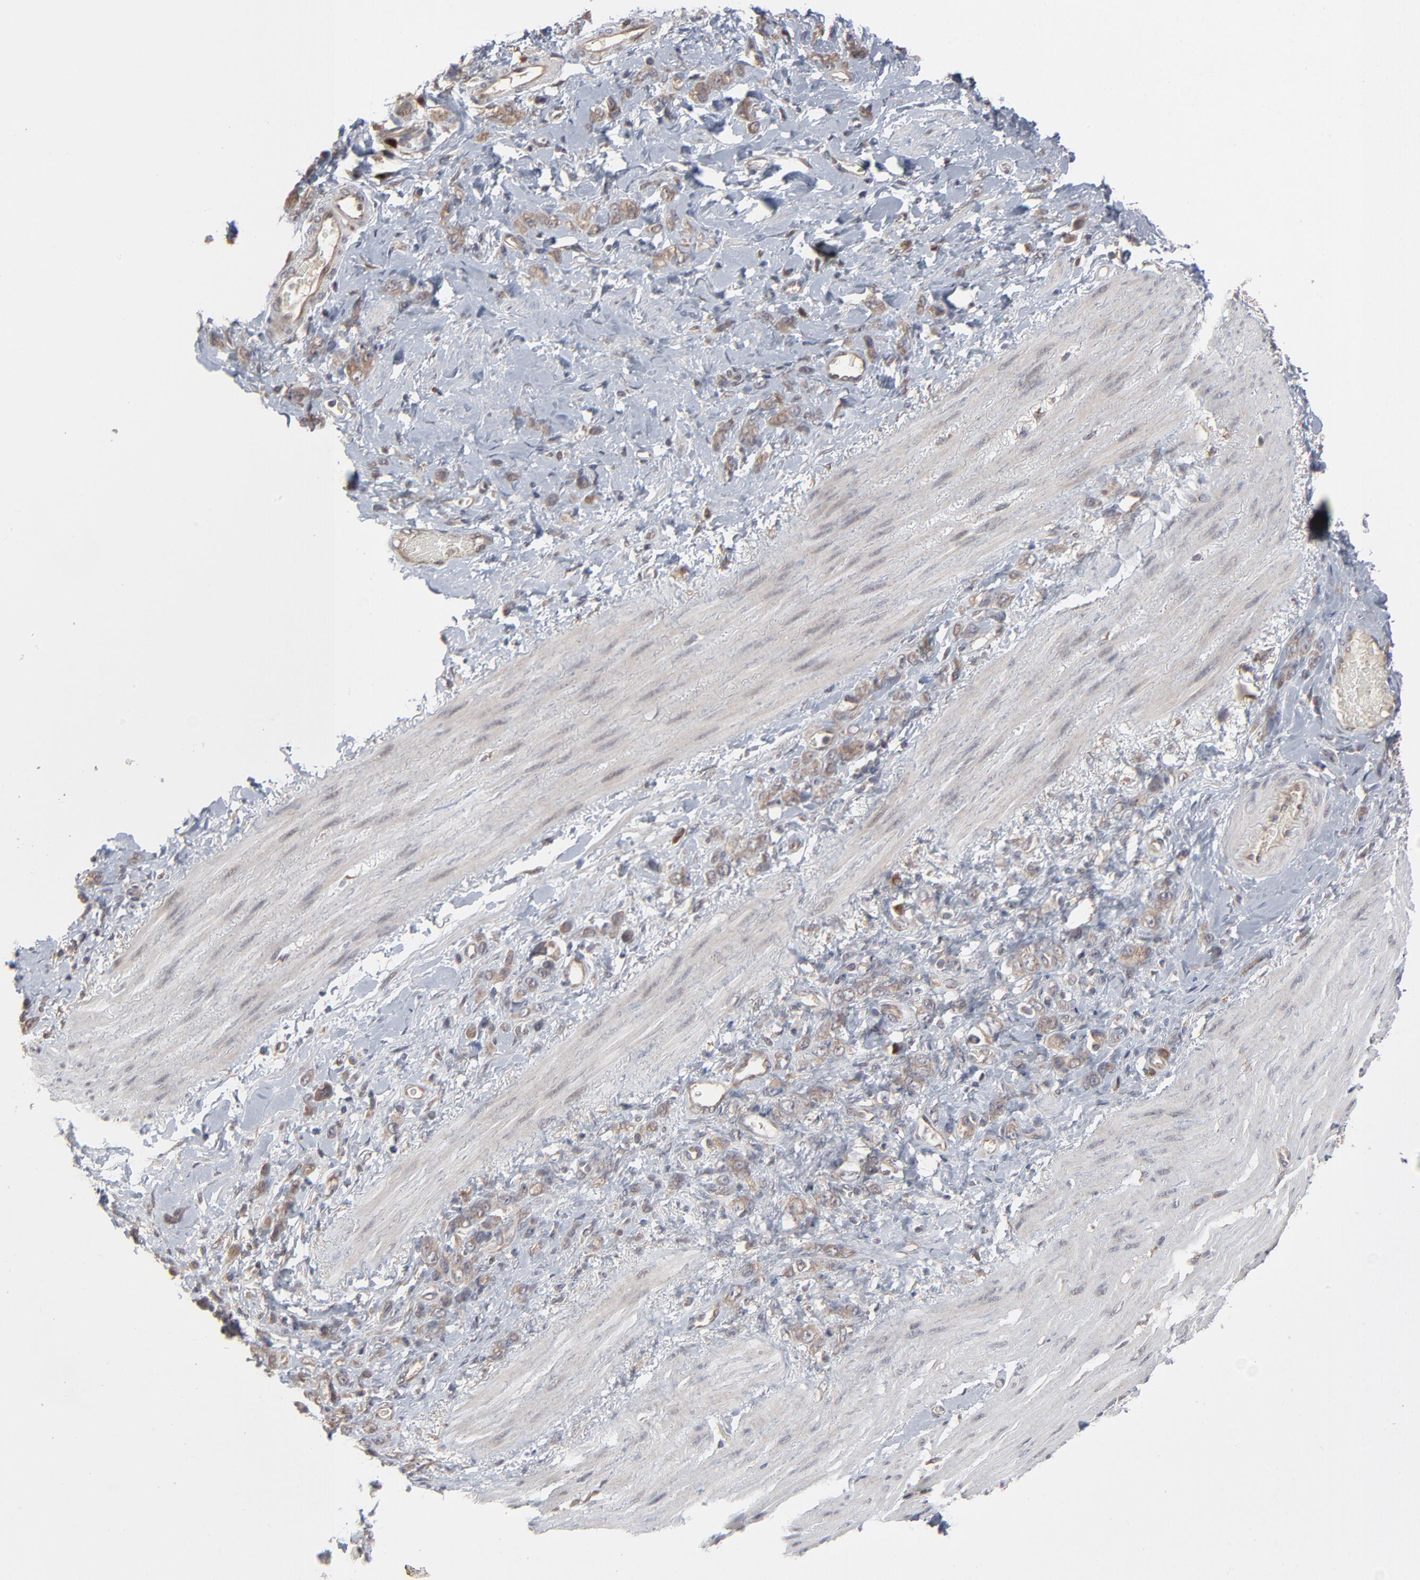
{"staining": {"intensity": "weak", "quantity": ">75%", "location": "cytoplasmic/membranous"}, "tissue": "stomach cancer", "cell_type": "Tumor cells", "image_type": "cancer", "snomed": [{"axis": "morphology", "description": "Normal tissue, NOS"}, {"axis": "morphology", "description": "Adenocarcinoma, NOS"}, {"axis": "topography", "description": "Stomach"}], "caption": "The photomicrograph exhibits immunohistochemical staining of adenocarcinoma (stomach). There is weak cytoplasmic/membranous staining is appreciated in approximately >75% of tumor cells.", "gene": "SCFD1", "patient": {"sex": "male", "age": 82}}